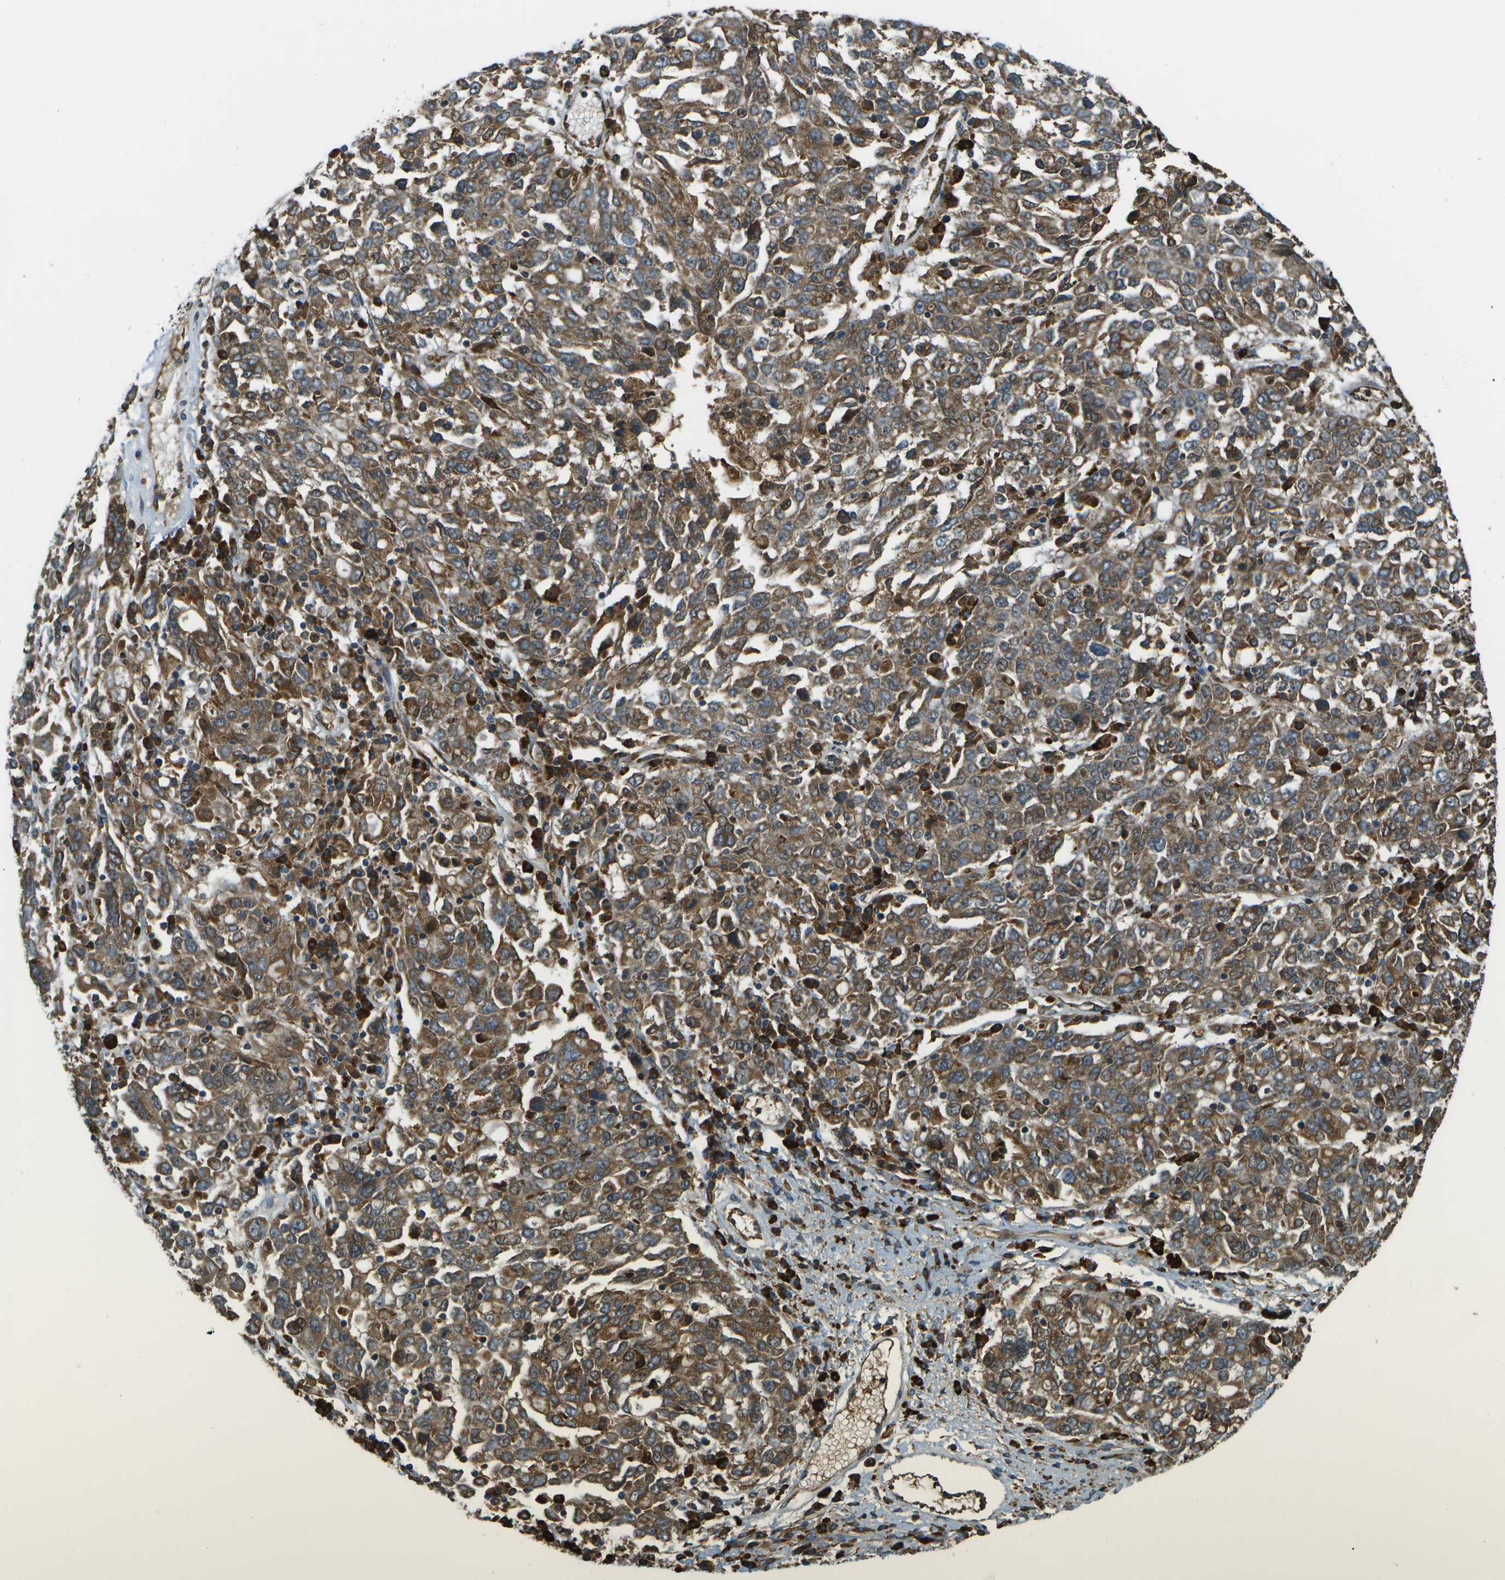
{"staining": {"intensity": "moderate", "quantity": ">75%", "location": "cytoplasmic/membranous"}, "tissue": "ovarian cancer", "cell_type": "Tumor cells", "image_type": "cancer", "snomed": [{"axis": "morphology", "description": "Carcinoma, endometroid"}, {"axis": "topography", "description": "Ovary"}], "caption": "Human ovarian endometroid carcinoma stained with a brown dye exhibits moderate cytoplasmic/membranous positive staining in approximately >75% of tumor cells.", "gene": "USP30", "patient": {"sex": "female", "age": 62}}